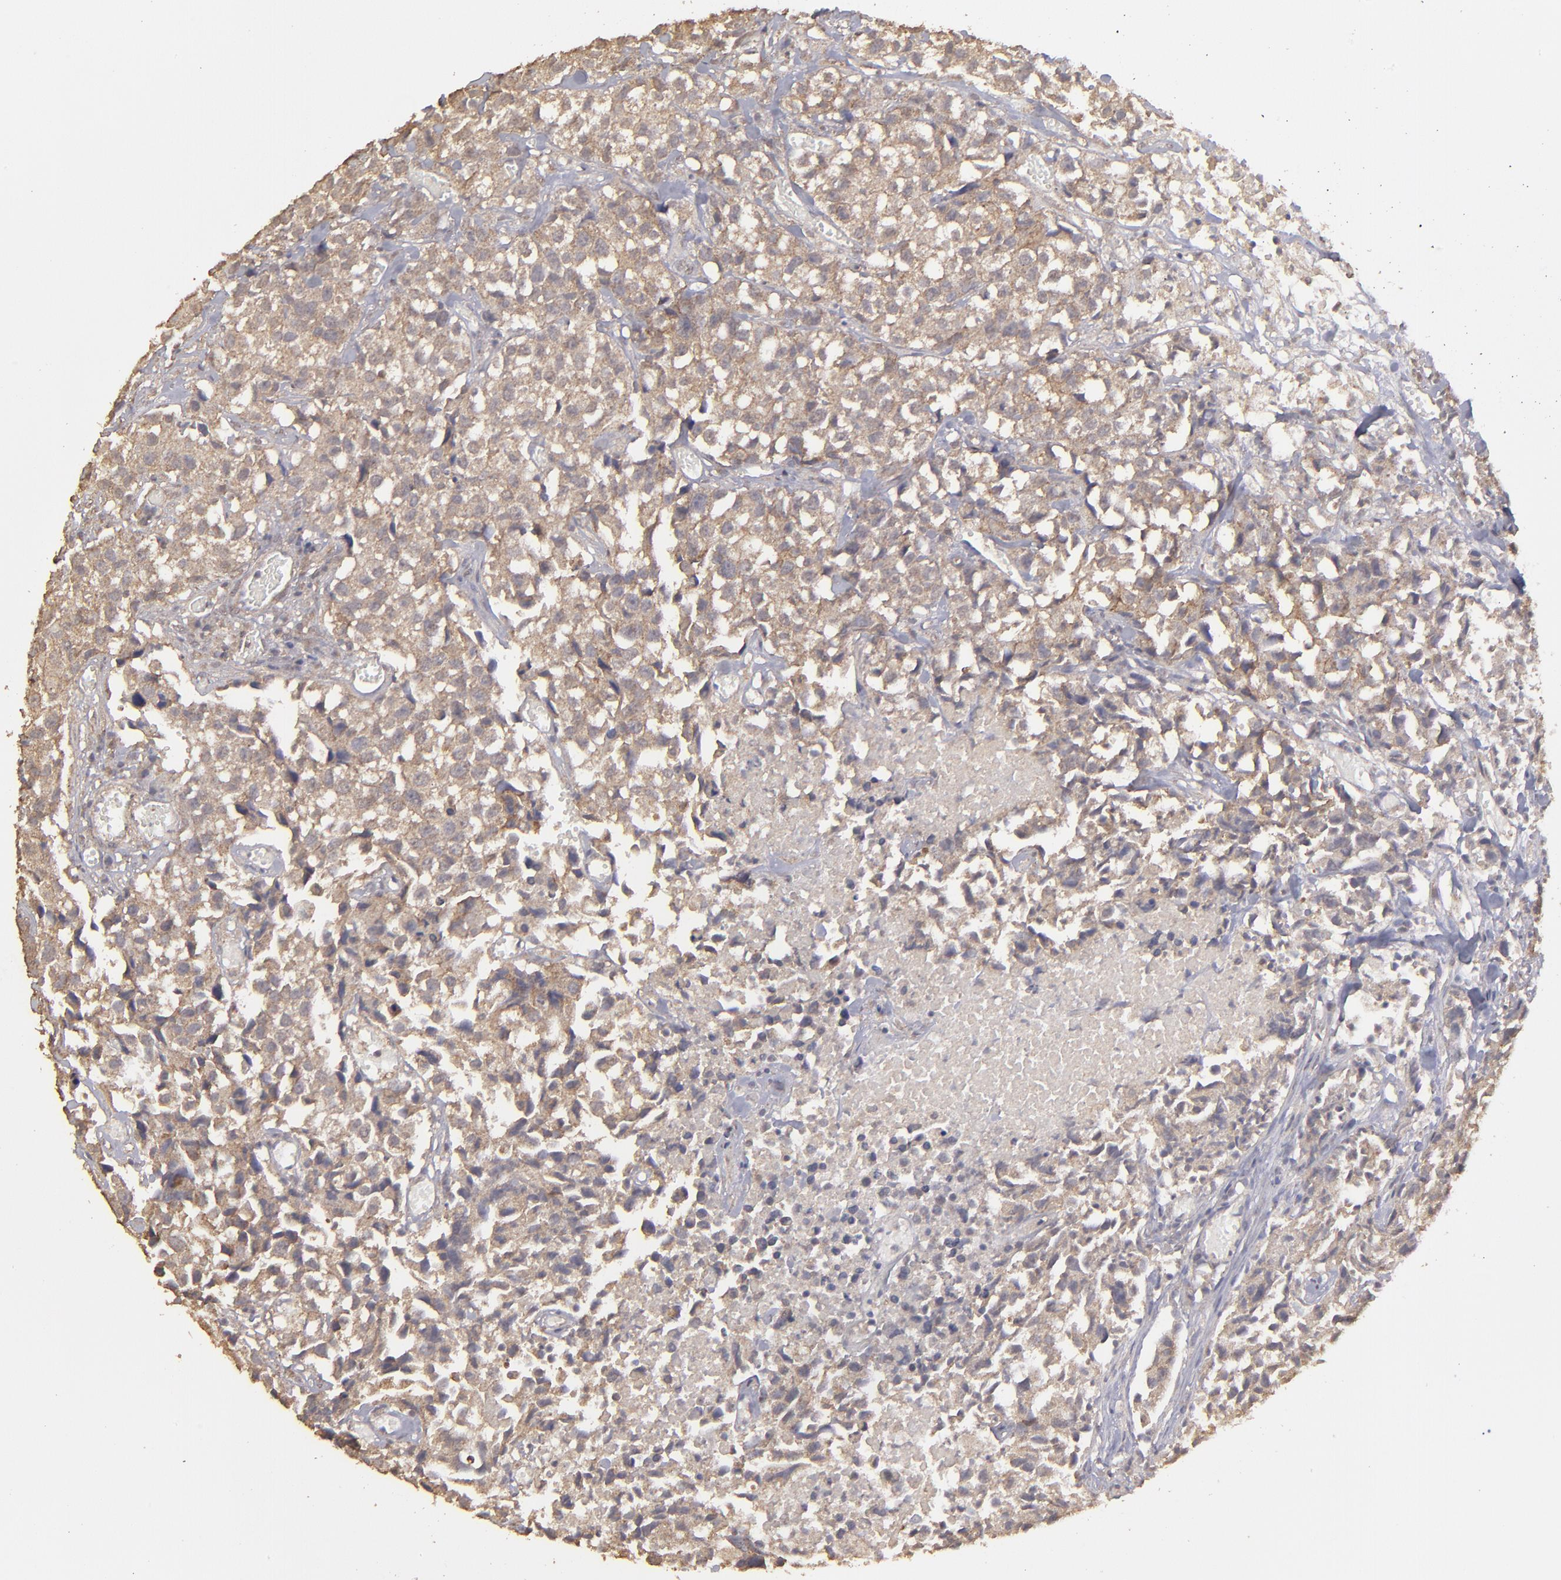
{"staining": {"intensity": "weak", "quantity": ">75%", "location": "cytoplasmic/membranous"}, "tissue": "urothelial cancer", "cell_type": "Tumor cells", "image_type": "cancer", "snomed": [{"axis": "morphology", "description": "Urothelial carcinoma, High grade"}, {"axis": "topography", "description": "Urinary bladder"}], "caption": "DAB immunohistochemical staining of human urothelial carcinoma (high-grade) shows weak cytoplasmic/membranous protein expression in approximately >75% of tumor cells.", "gene": "FAT1", "patient": {"sex": "female", "age": 75}}